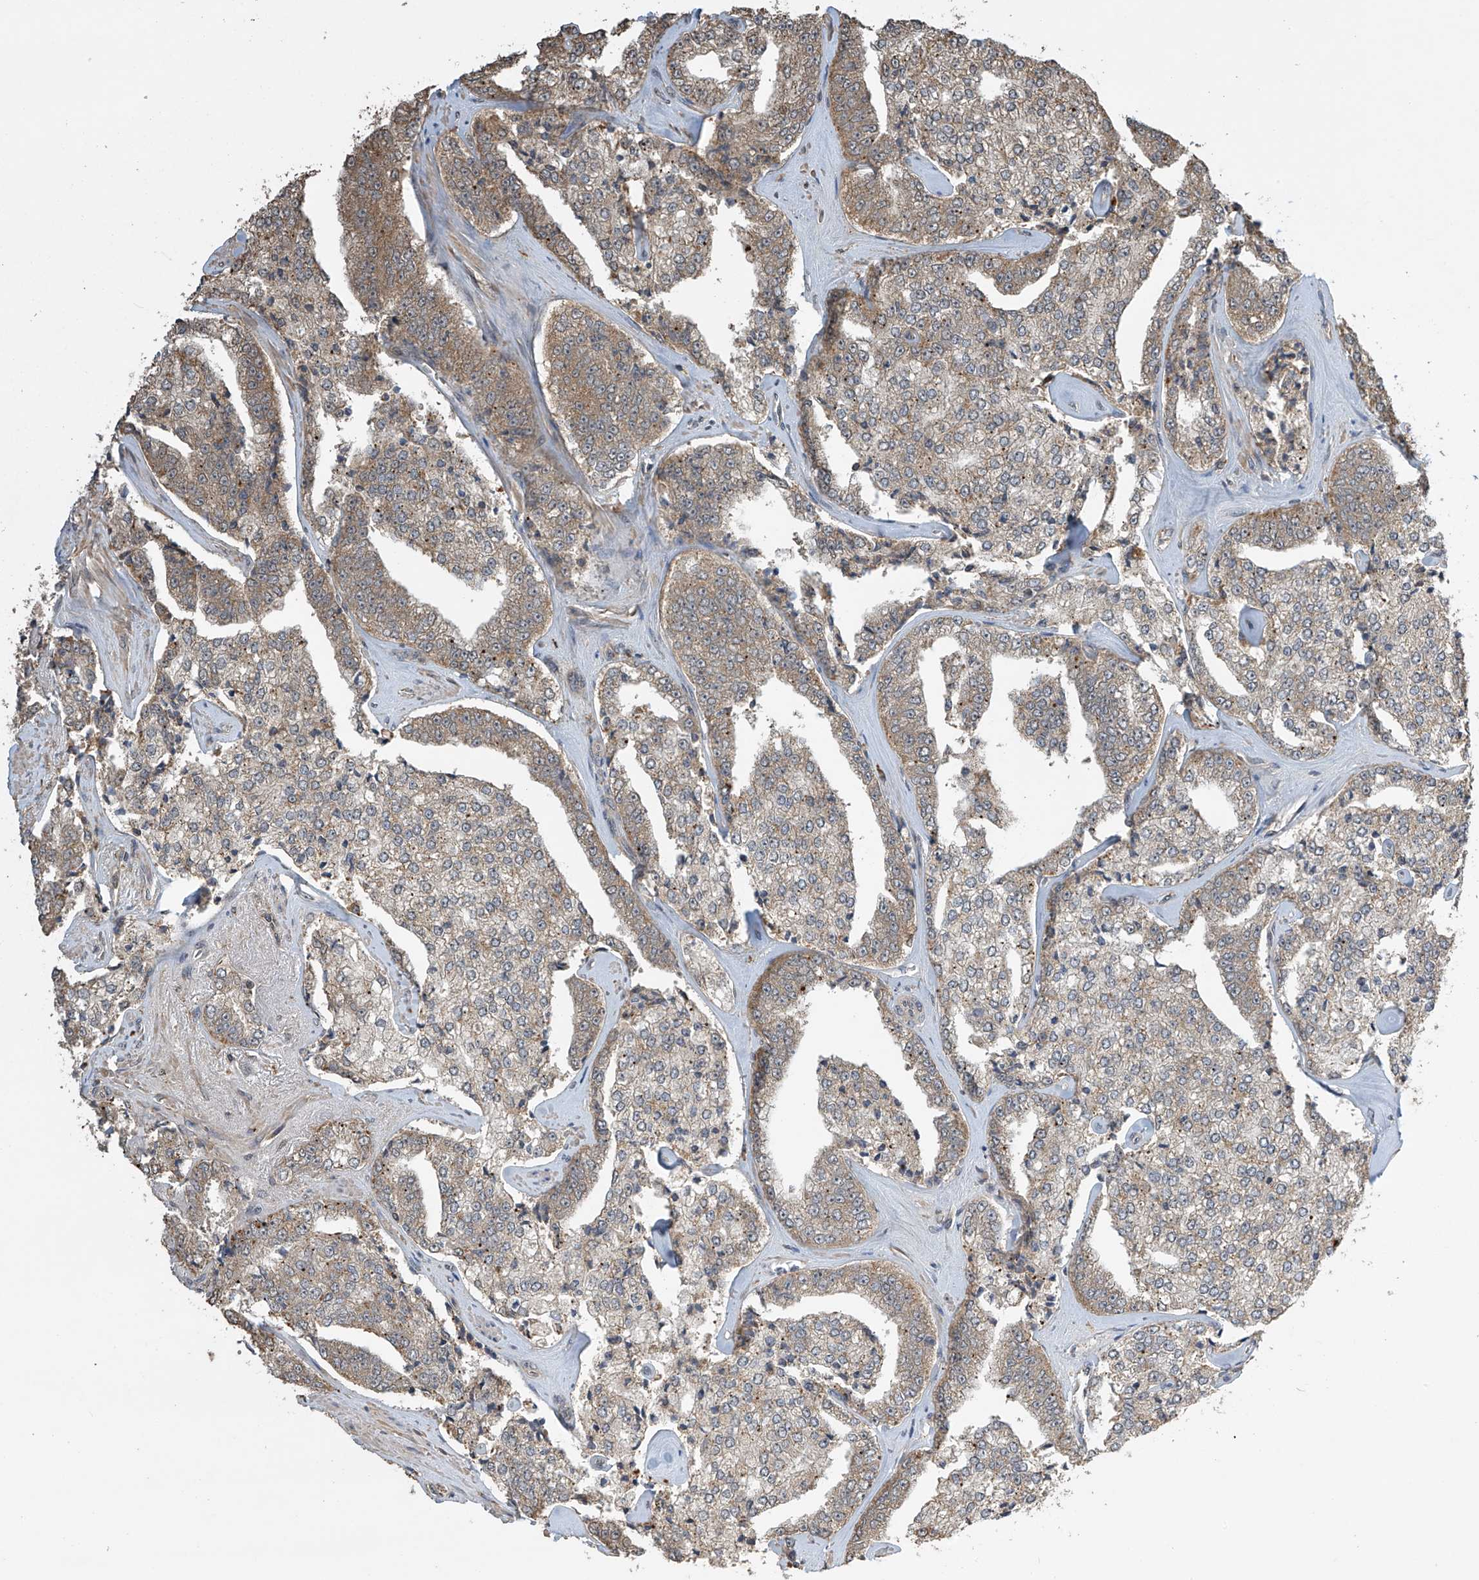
{"staining": {"intensity": "moderate", "quantity": ">75%", "location": "cytoplasmic/membranous"}, "tissue": "prostate cancer", "cell_type": "Tumor cells", "image_type": "cancer", "snomed": [{"axis": "morphology", "description": "Adenocarcinoma, High grade"}, {"axis": "topography", "description": "Prostate"}], "caption": "Moderate cytoplasmic/membranous protein positivity is appreciated in about >75% of tumor cells in prostate cancer.", "gene": "SLFN14", "patient": {"sex": "male", "age": 71}}